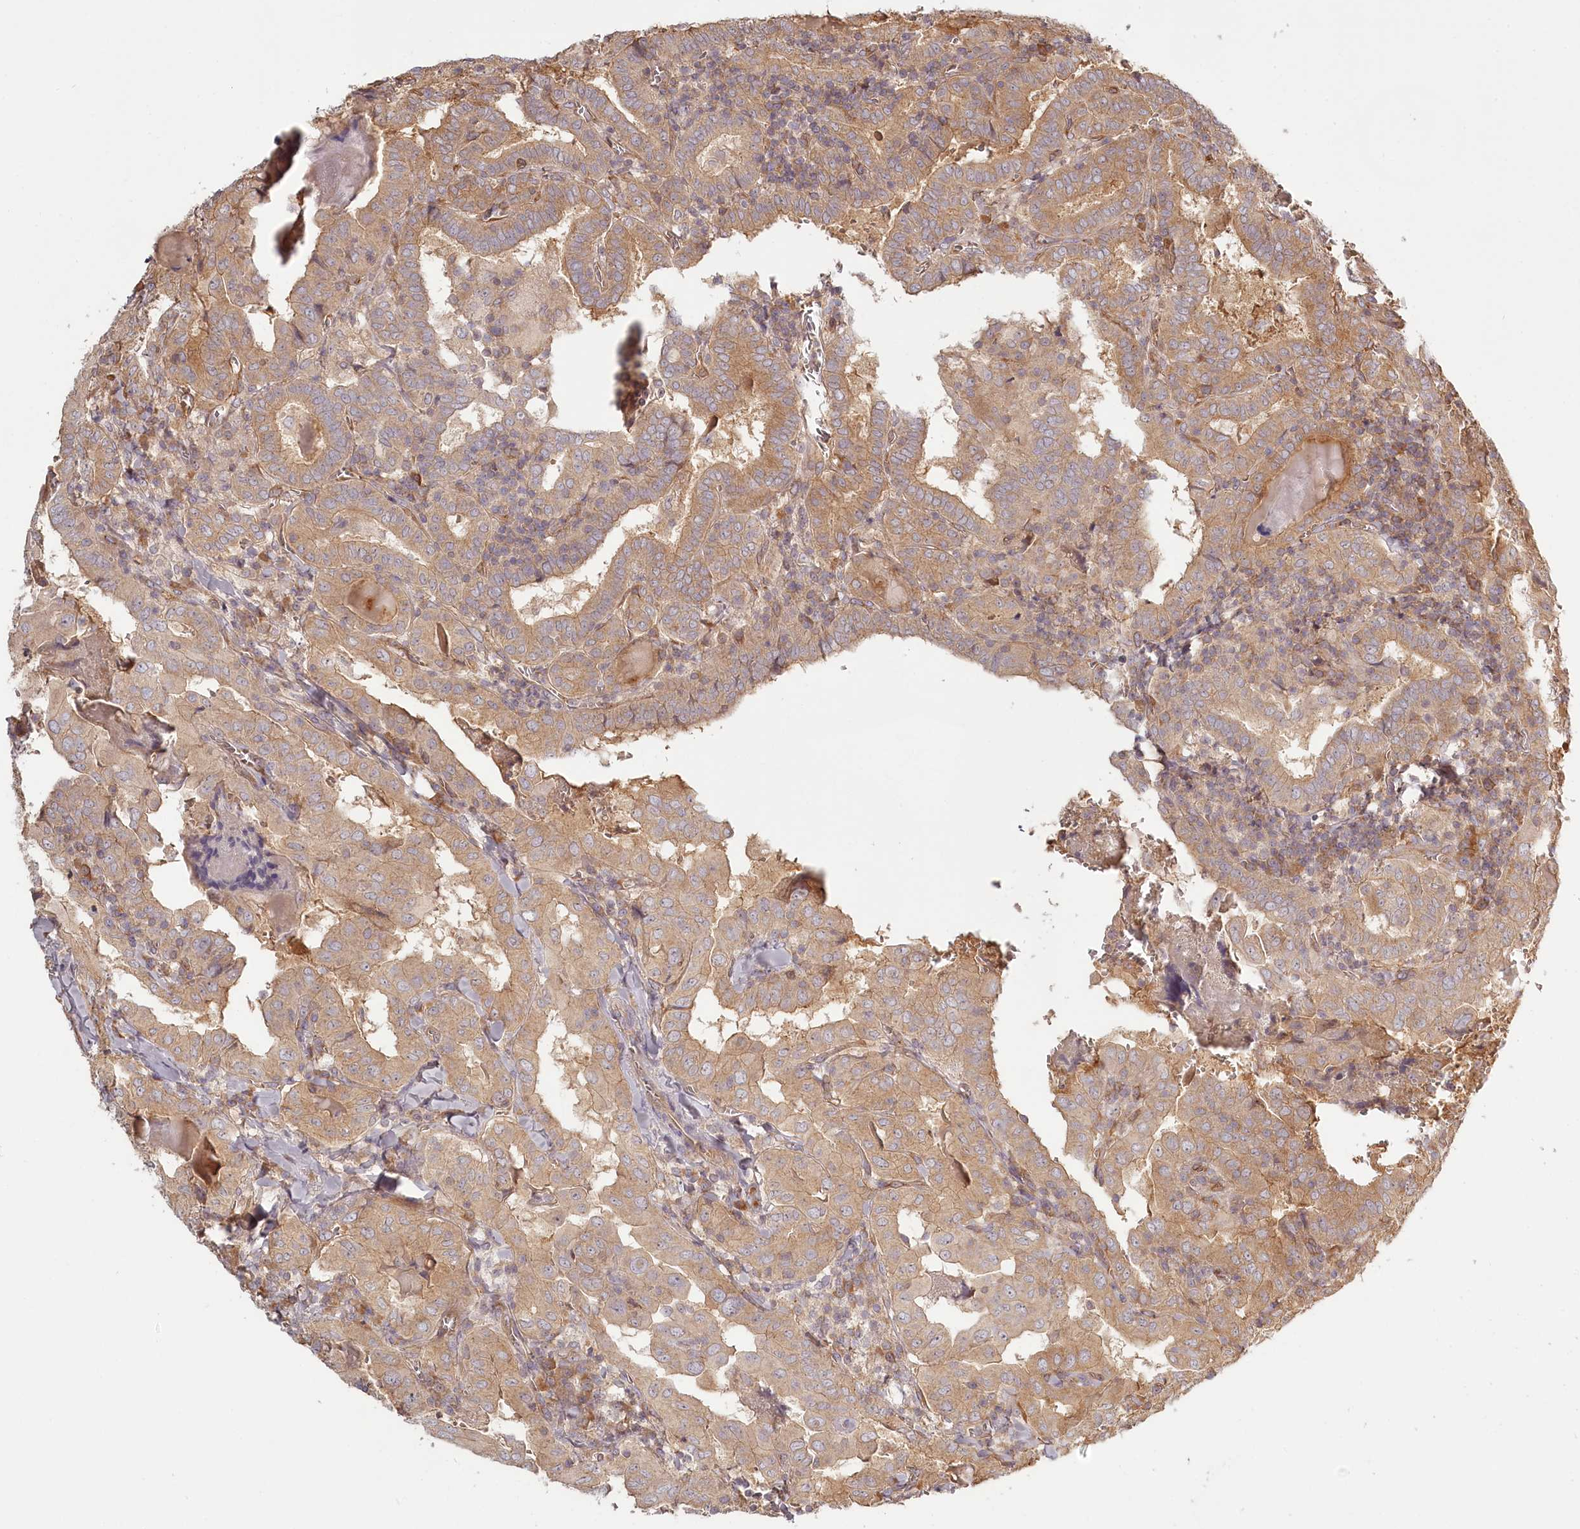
{"staining": {"intensity": "moderate", "quantity": ">75%", "location": "cytoplasmic/membranous"}, "tissue": "thyroid cancer", "cell_type": "Tumor cells", "image_type": "cancer", "snomed": [{"axis": "morphology", "description": "Papillary adenocarcinoma, NOS"}, {"axis": "topography", "description": "Thyroid gland"}], "caption": "IHC staining of papillary adenocarcinoma (thyroid), which displays medium levels of moderate cytoplasmic/membranous expression in about >75% of tumor cells indicating moderate cytoplasmic/membranous protein positivity. The staining was performed using DAB (3,3'-diaminobenzidine) (brown) for protein detection and nuclei were counterstained in hematoxylin (blue).", "gene": "TMIE", "patient": {"sex": "female", "age": 72}}